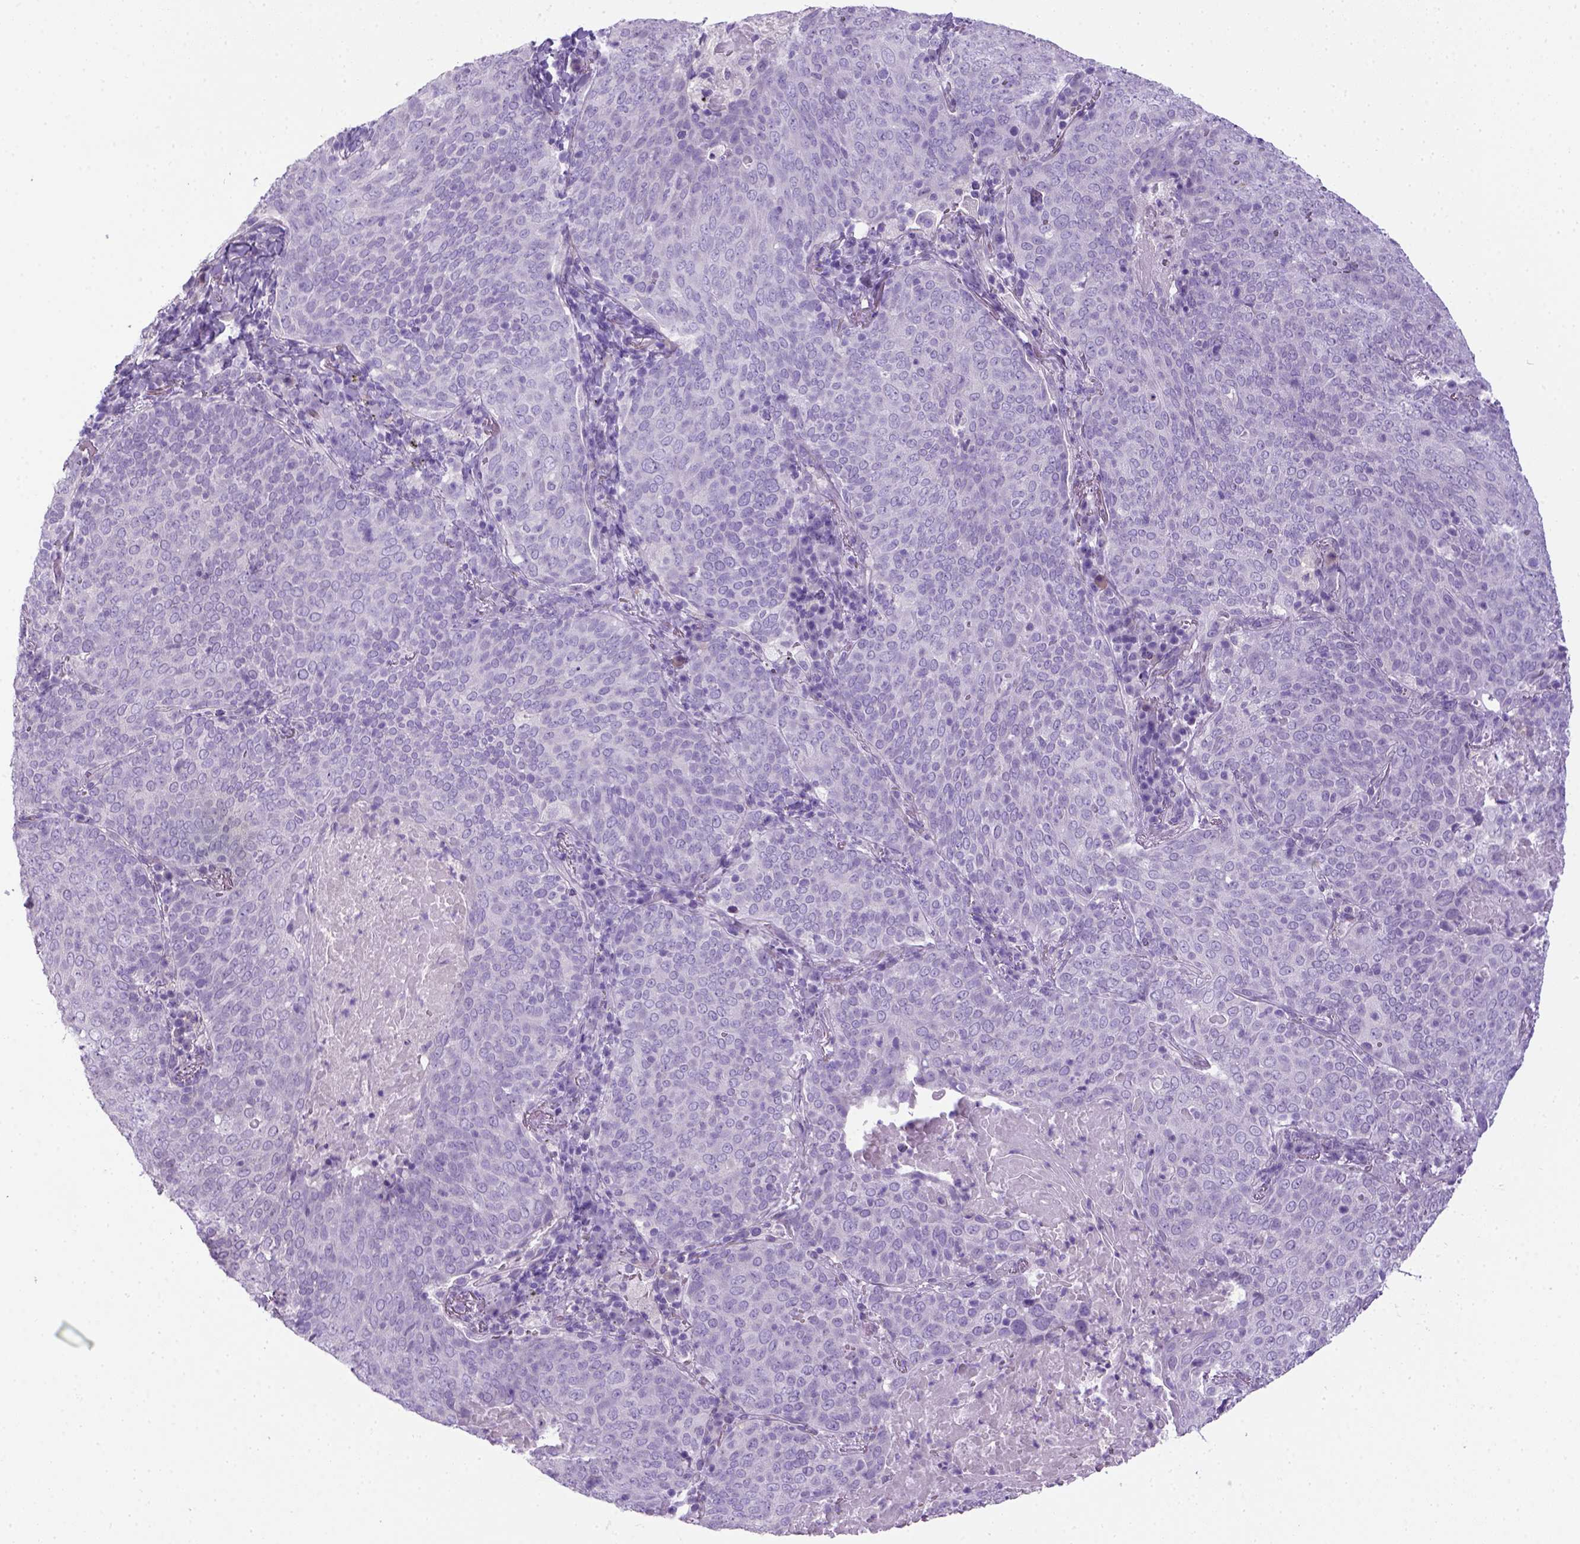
{"staining": {"intensity": "negative", "quantity": "none", "location": "none"}, "tissue": "lung cancer", "cell_type": "Tumor cells", "image_type": "cancer", "snomed": [{"axis": "morphology", "description": "Squamous cell carcinoma, NOS"}, {"axis": "topography", "description": "Lung"}], "caption": "DAB (3,3'-diaminobenzidine) immunohistochemical staining of lung cancer exhibits no significant expression in tumor cells. The staining was performed using DAB to visualize the protein expression in brown, while the nuclei were stained in blue with hematoxylin (Magnification: 20x).", "gene": "KRT71", "patient": {"sex": "male", "age": 82}}